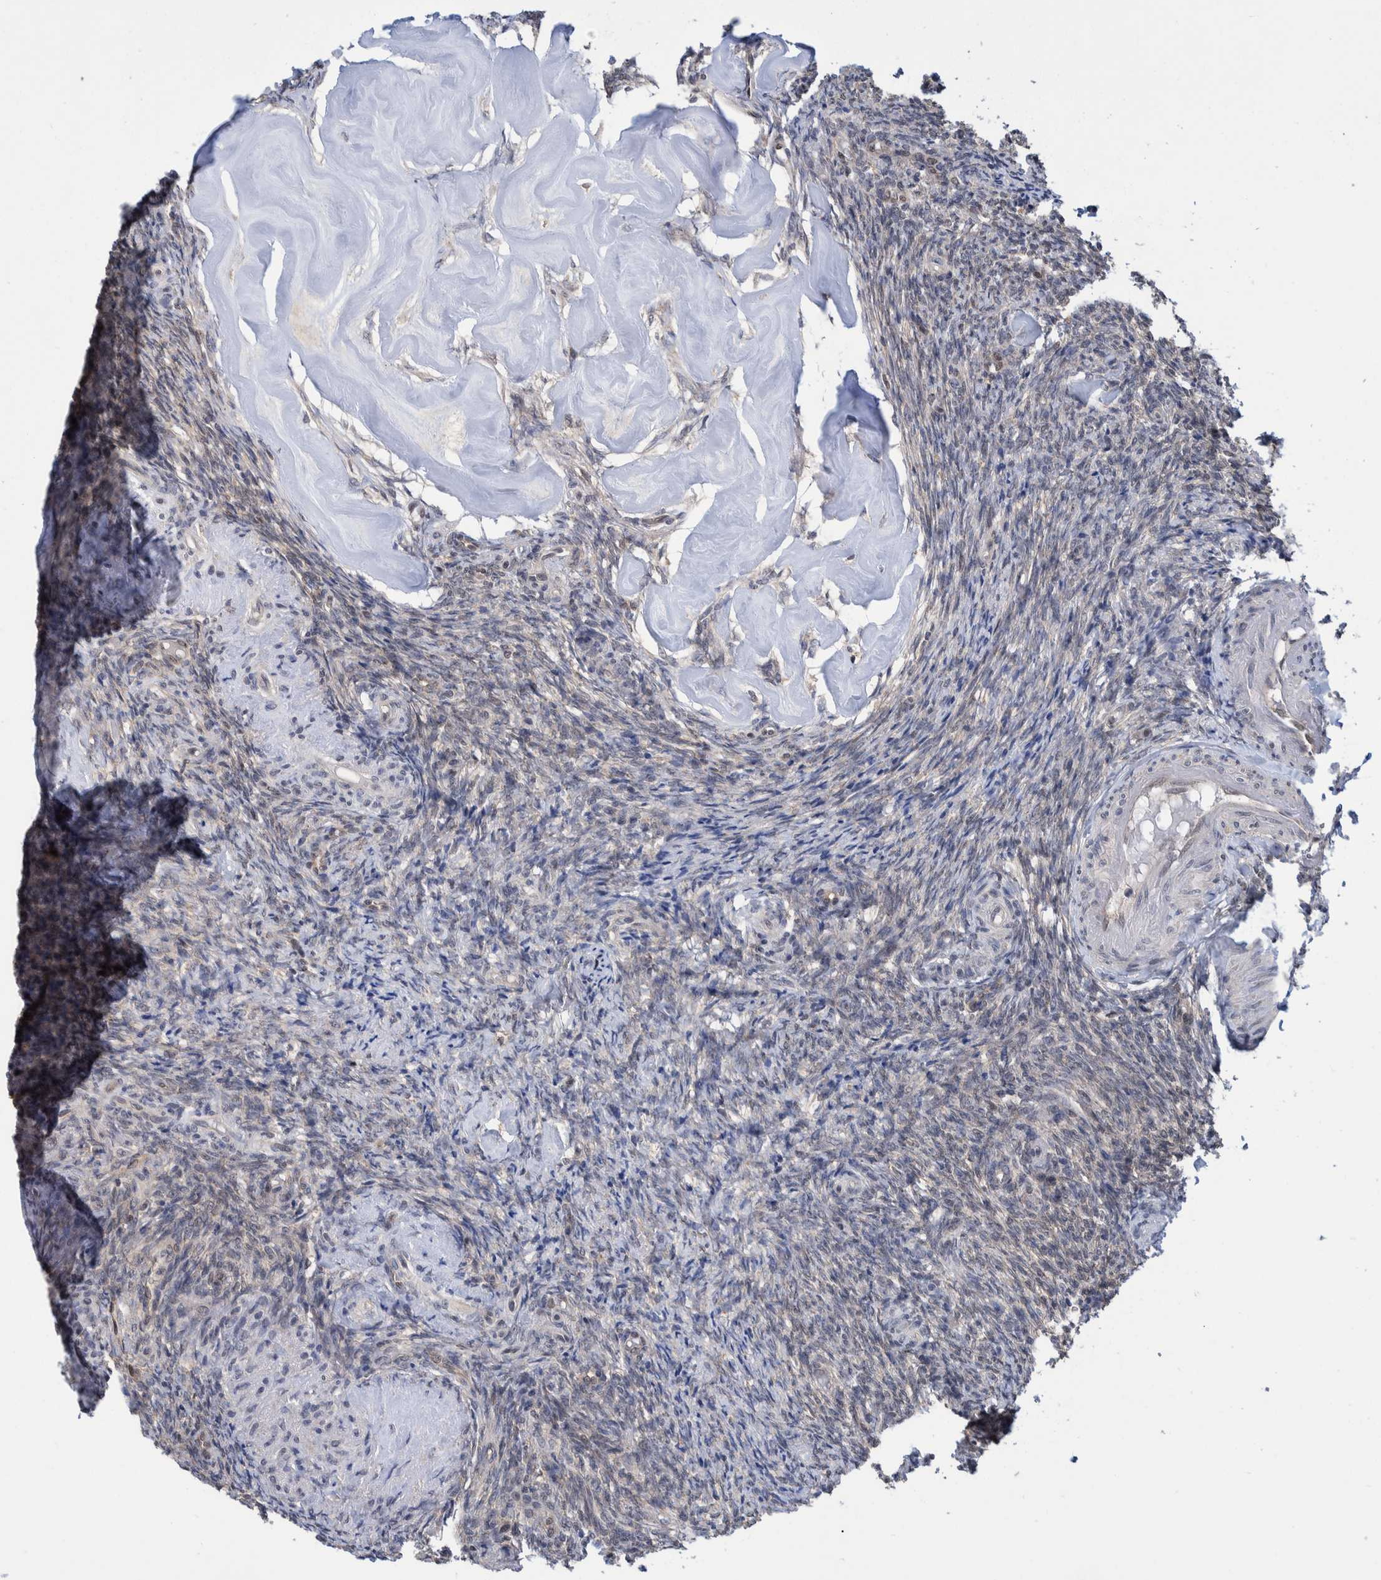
{"staining": {"intensity": "weak", "quantity": "25%-75%", "location": "cytoplasmic/membranous"}, "tissue": "ovary", "cell_type": "Ovarian stroma cells", "image_type": "normal", "snomed": [{"axis": "morphology", "description": "Normal tissue, NOS"}, {"axis": "topography", "description": "Ovary"}], "caption": "Unremarkable ovary reveals weak cytoplasmic/membranous positivity in approximately 25%-75% of ovarian stroma cells.", "gene": "PLPBP", "patient": {"sex": "female", "age": 41}}